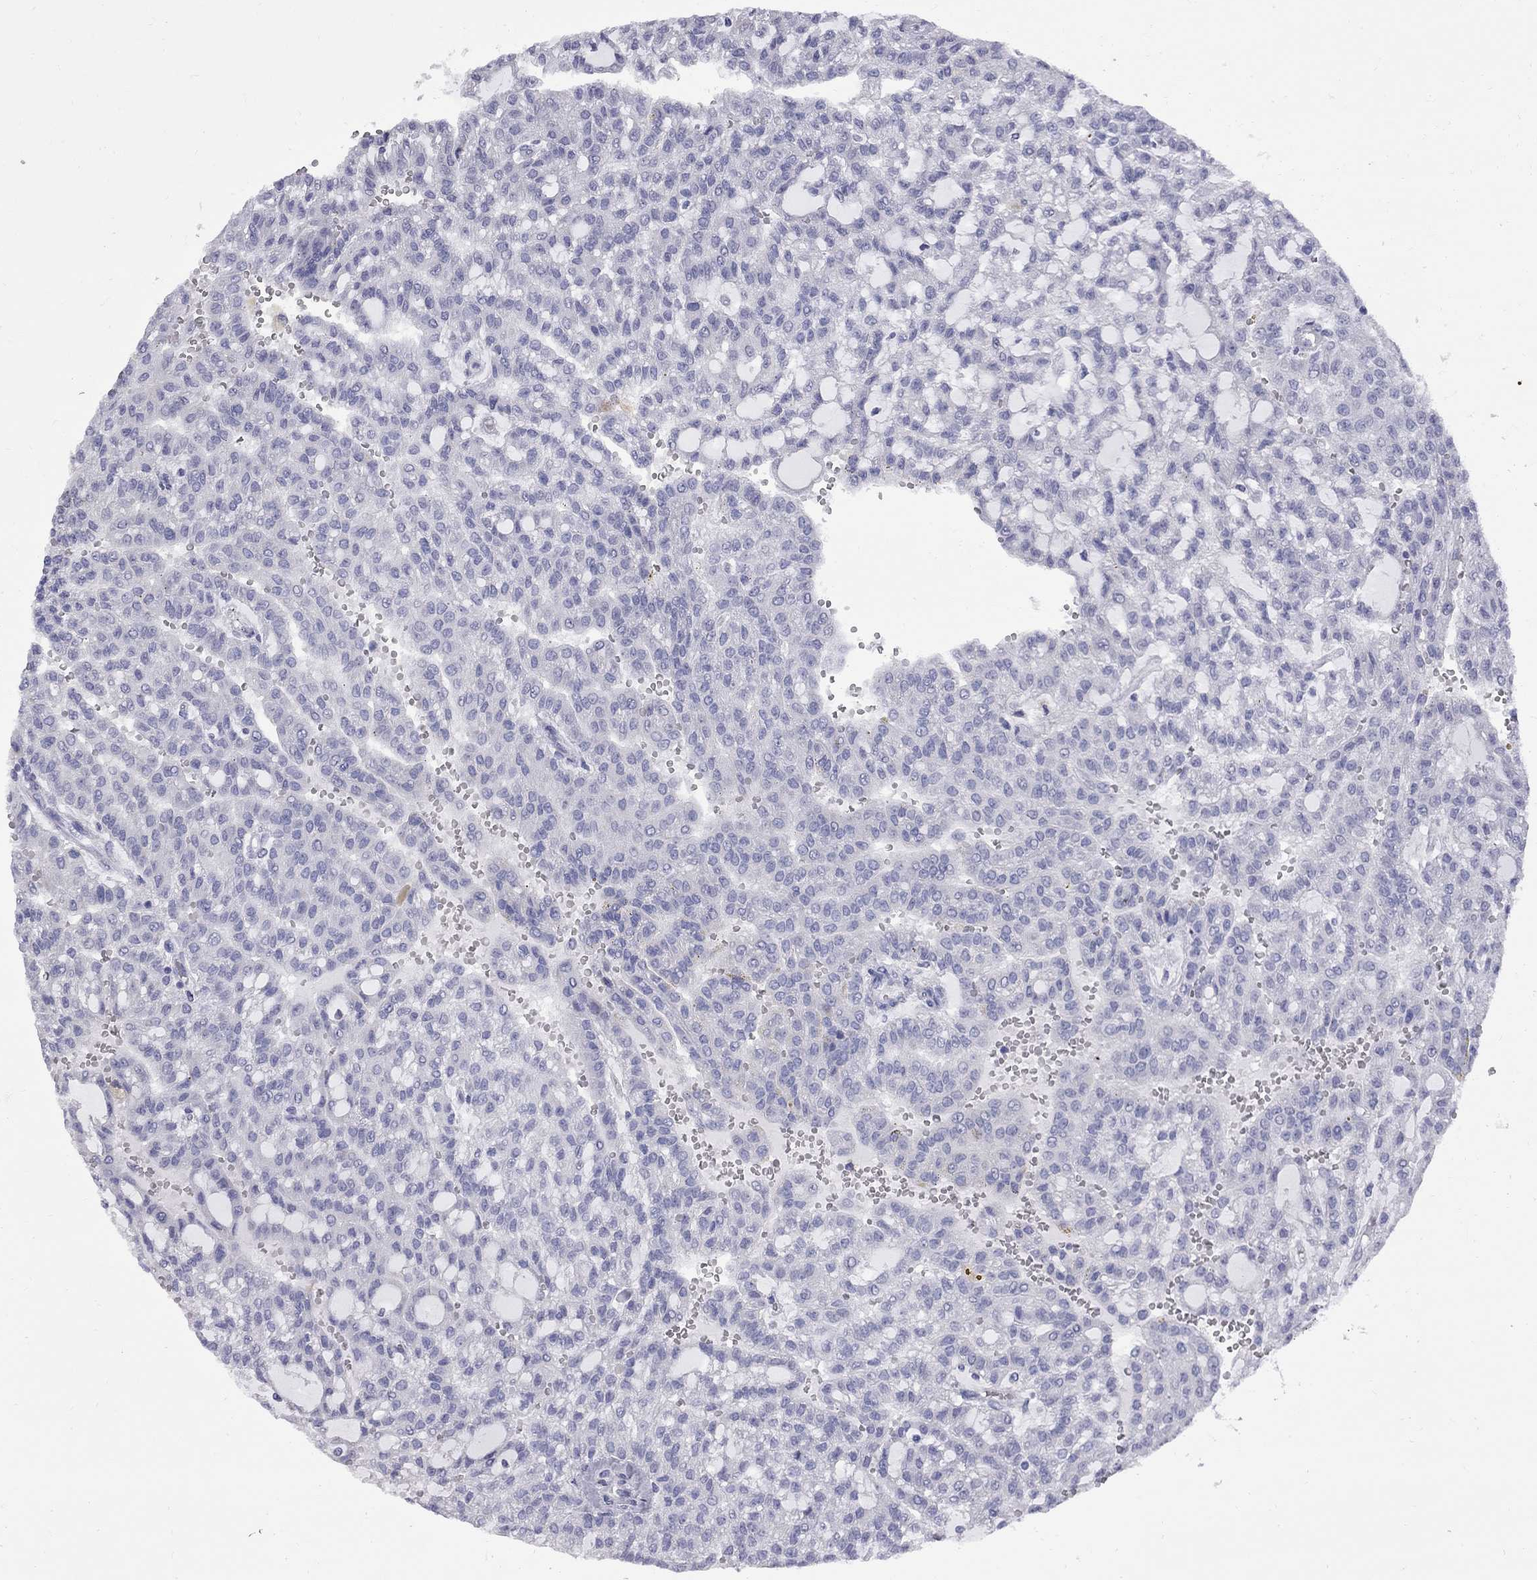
{"staining": {"intensity": "negative", "quantity": "none", "location": "none"}, "tissue": "renal cancer", "cell_type": "Tumor cells", "image_type": "cancer", "snomed": [{"axis": "morphology", "description": "Adenocarcinoma, NOS"}, {"axis": "topography", "description": "Kidney"}], "caption": "A photomicrograph of human adenocarcinoma (renal) is negative for staining in tumor cells.", "gene": "ABCB4", "patient": {"sex": "male", "age": 63}}